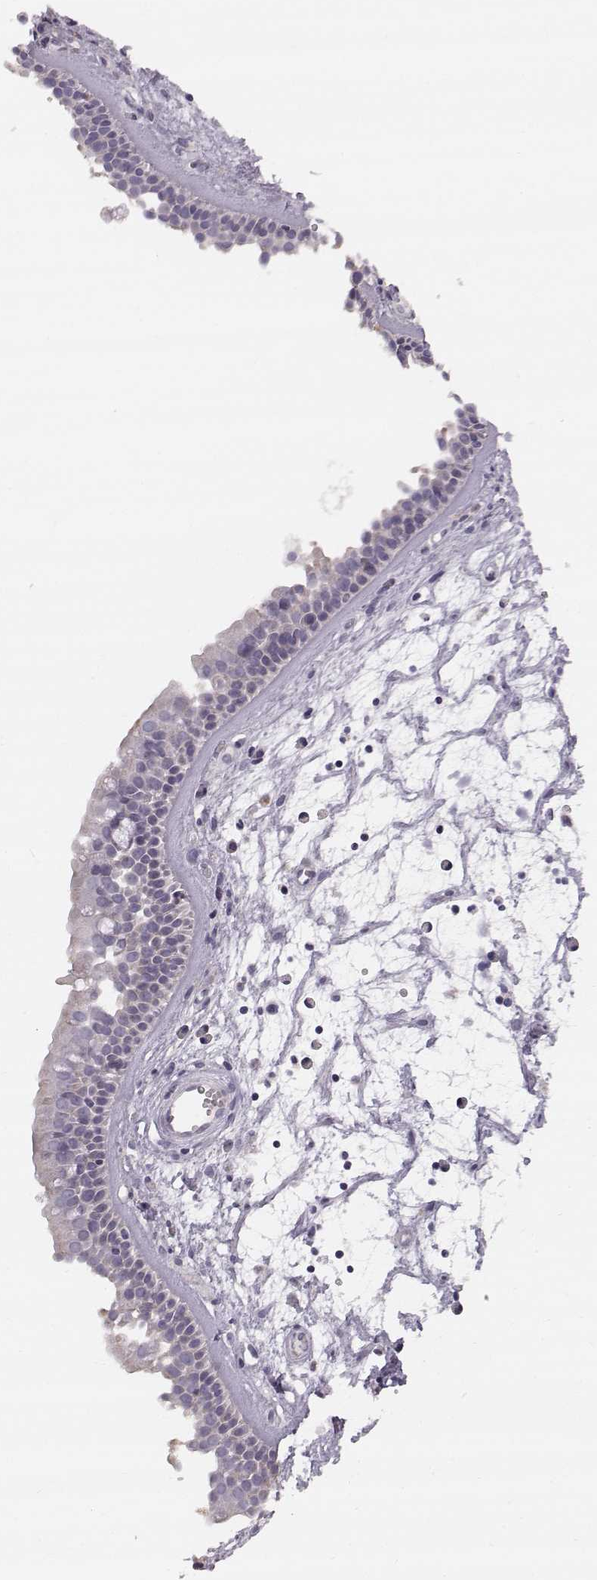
{"staining": {"intensity": "negative", "quantity": "none", "location": "none"}, "tissue": "nasopharynx", "cell_type": "Respiratory epithelial cells", "image_type": "normal", "snomed": [{"axis": "morphology", "description": "Normal tissue, NOS"}, {"axis": "topography", "description": "Nasopharynx"}], "caption": "High power microscopy histopathology image of an immunohistochemistry (IHC) image of unremarkable nasopharynx, revealing no significant staining in respiratory epithelial cells.", "gene": "ACSL6", "patient": {"sex": "female", "age": 68}}